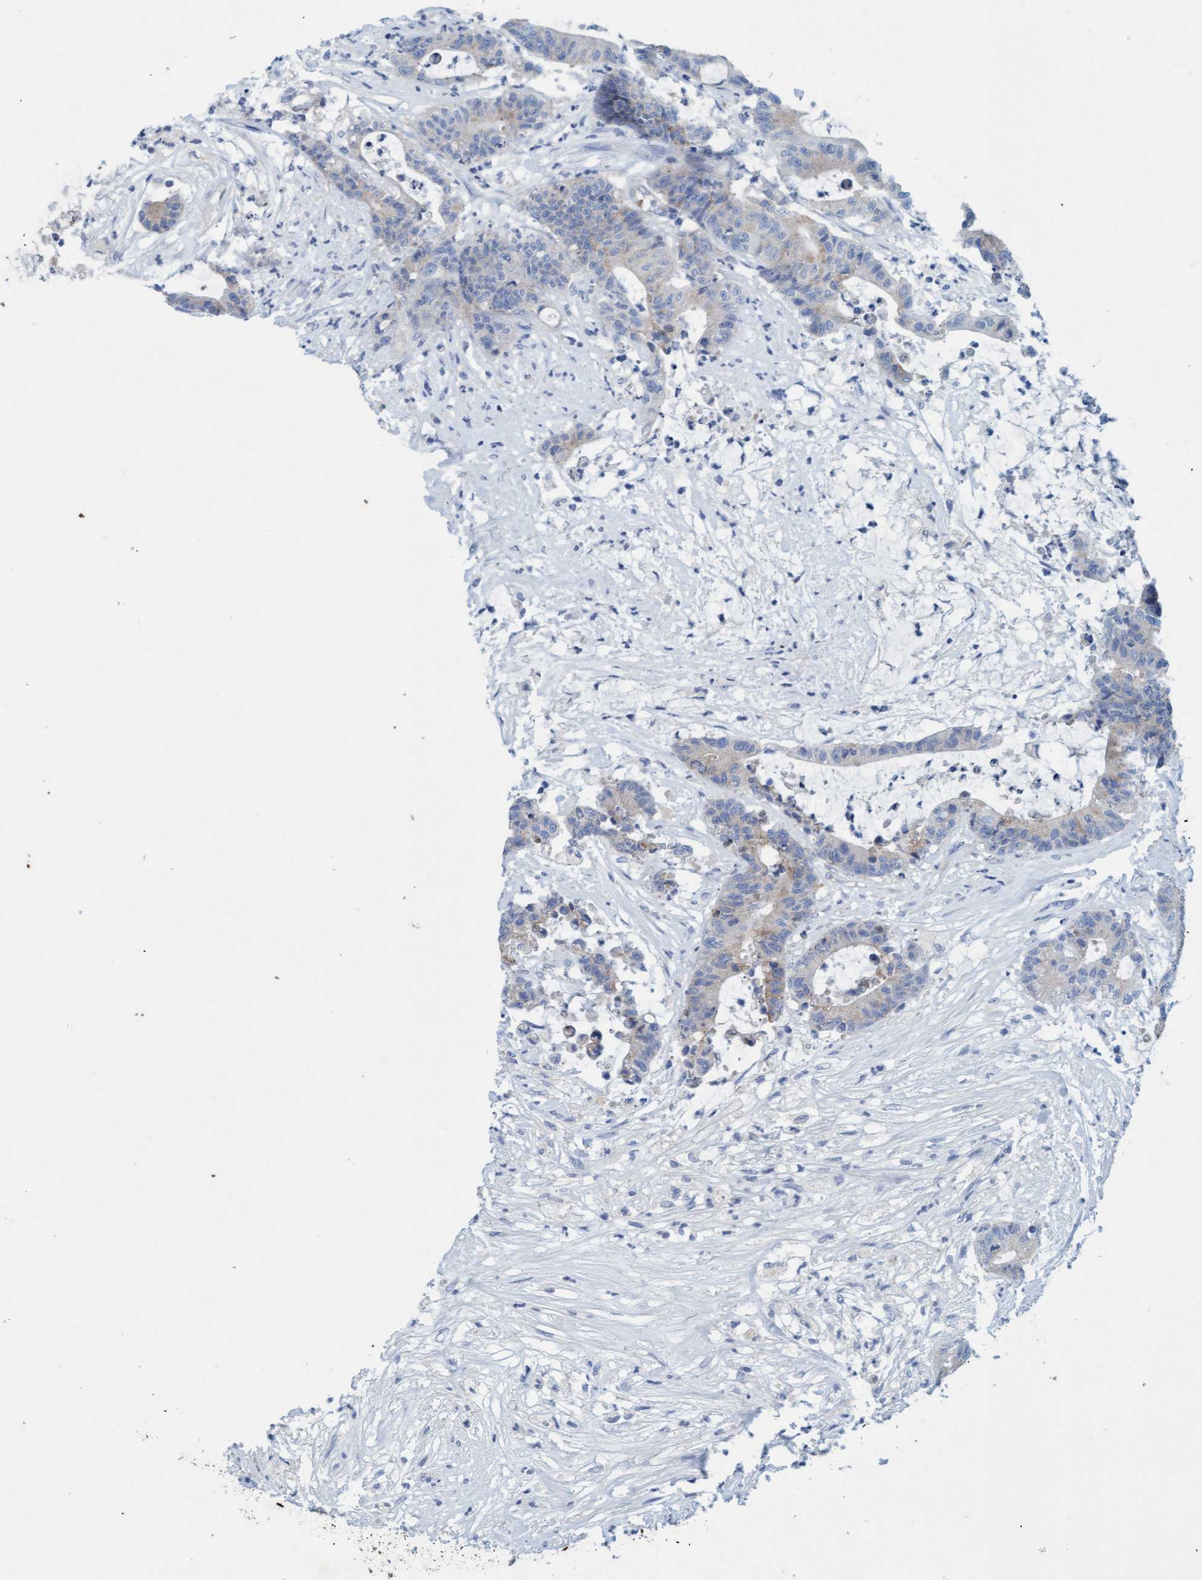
{"staining": {"intensity": "weak", "quantity": "<25%", "location": "cytoplasmic/membranous"}, "tissue": "colorectal cancer", "cell_type": "Tumor cells", "image_type": "cancer", "snomed": [{"axis": "morphology", "description": "Adenocarcinoma, NOS"}, {"axis": "topography", "description": "Colon"}], "caption": "The immunohistochemistry image has no significant staining in tumor cells of colorectal adenocarcinoma tissue.", "gene": "SIGIRR", "patient": {"sex": "female", "age": 84}}